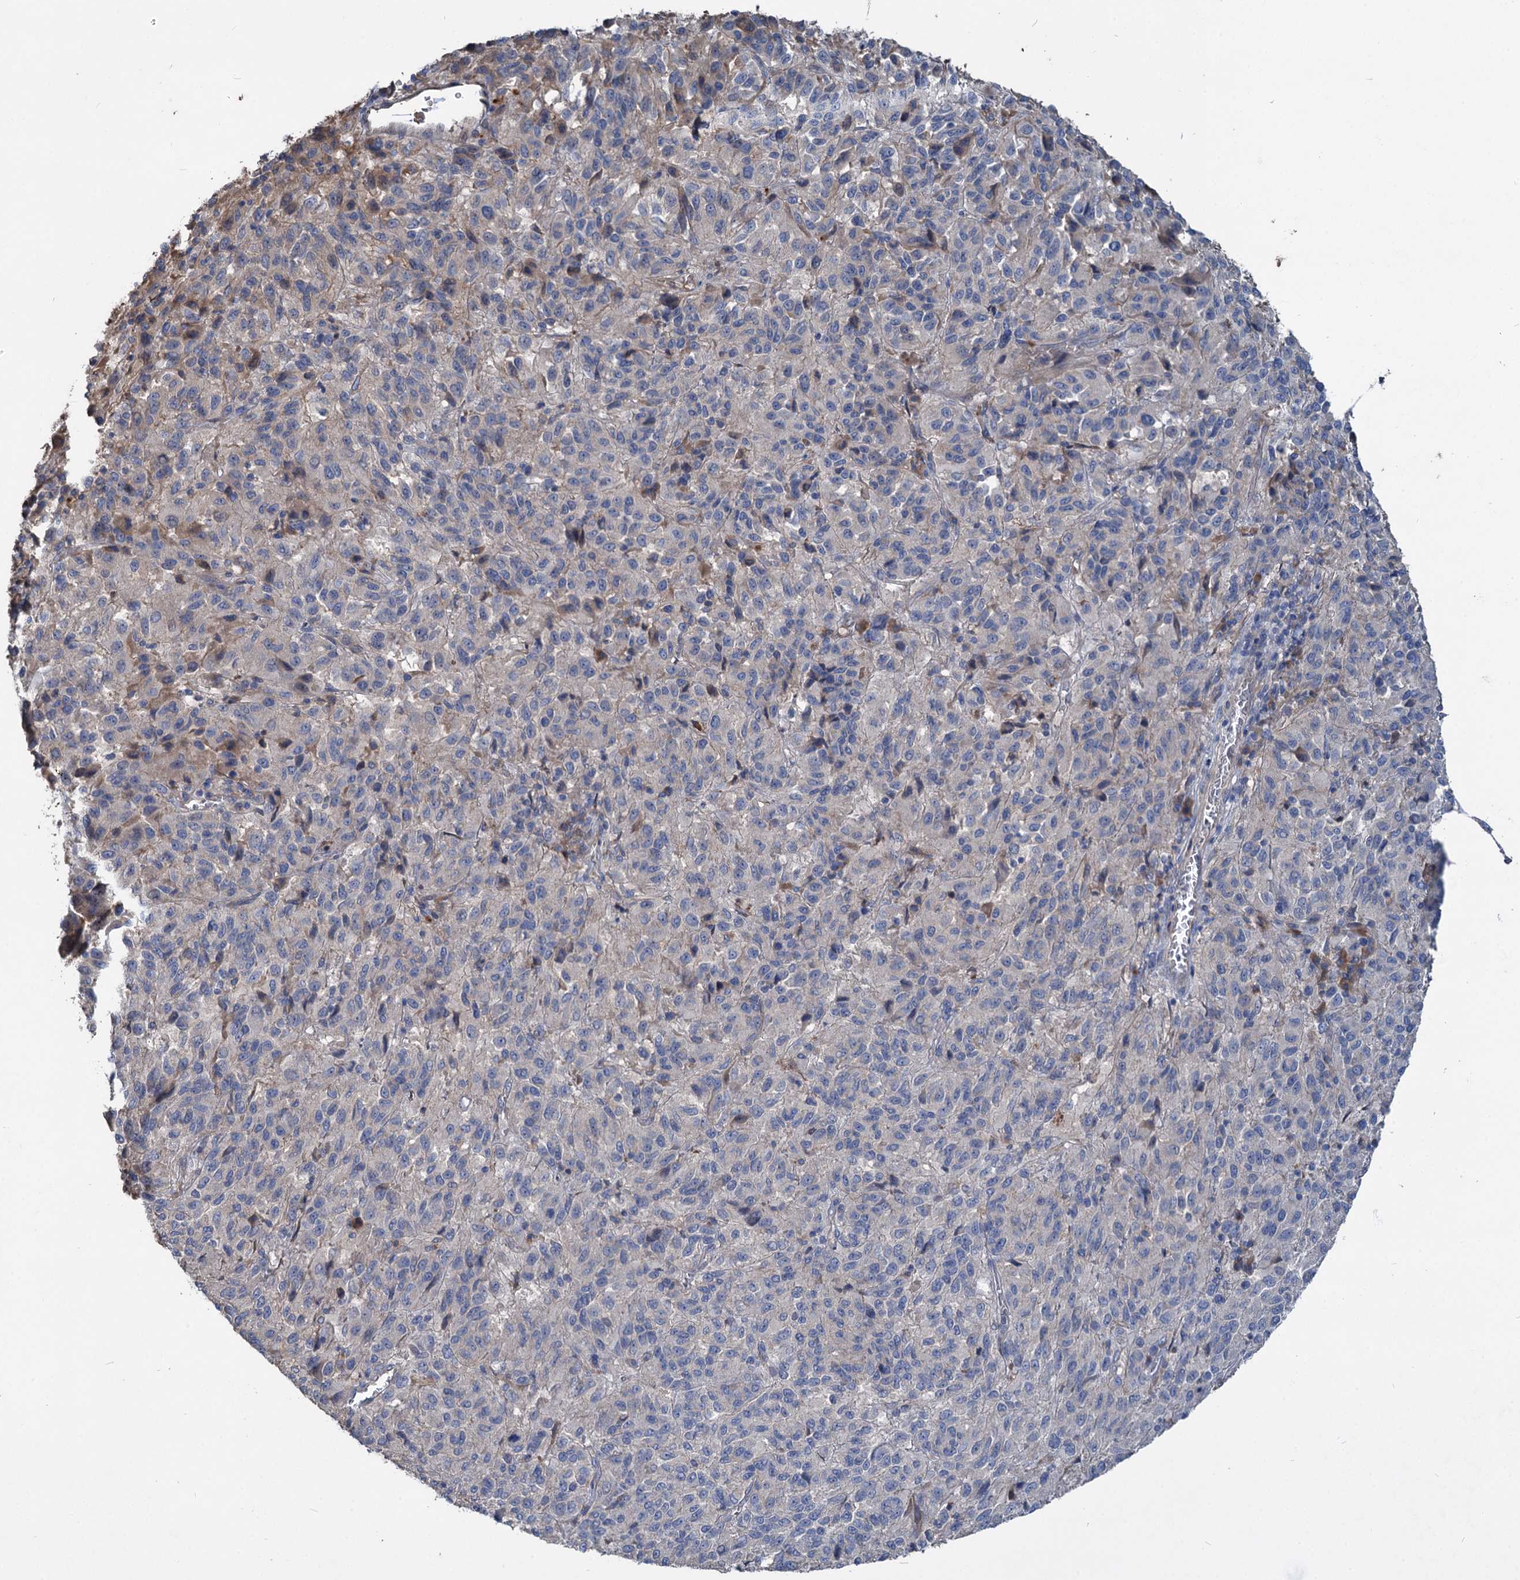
{"staining": {"intensity": "negative", "quantity": "none", "location": "none"}, "tissue": "melanoma", "cell_type": "Tumor cells", "image_type": "cancer", "snomed": [{"axis": "morphology", "description": "Malignant melanoma, Metastatic site"}, {"axis": "topography", "description": "Lung"}], "caption": "The histopathology image displays no significant staining in tumor cells of malignant melanoma (metastatic site).", "gene": "URAD", "patient": {"sex": "male", "age": 64}}